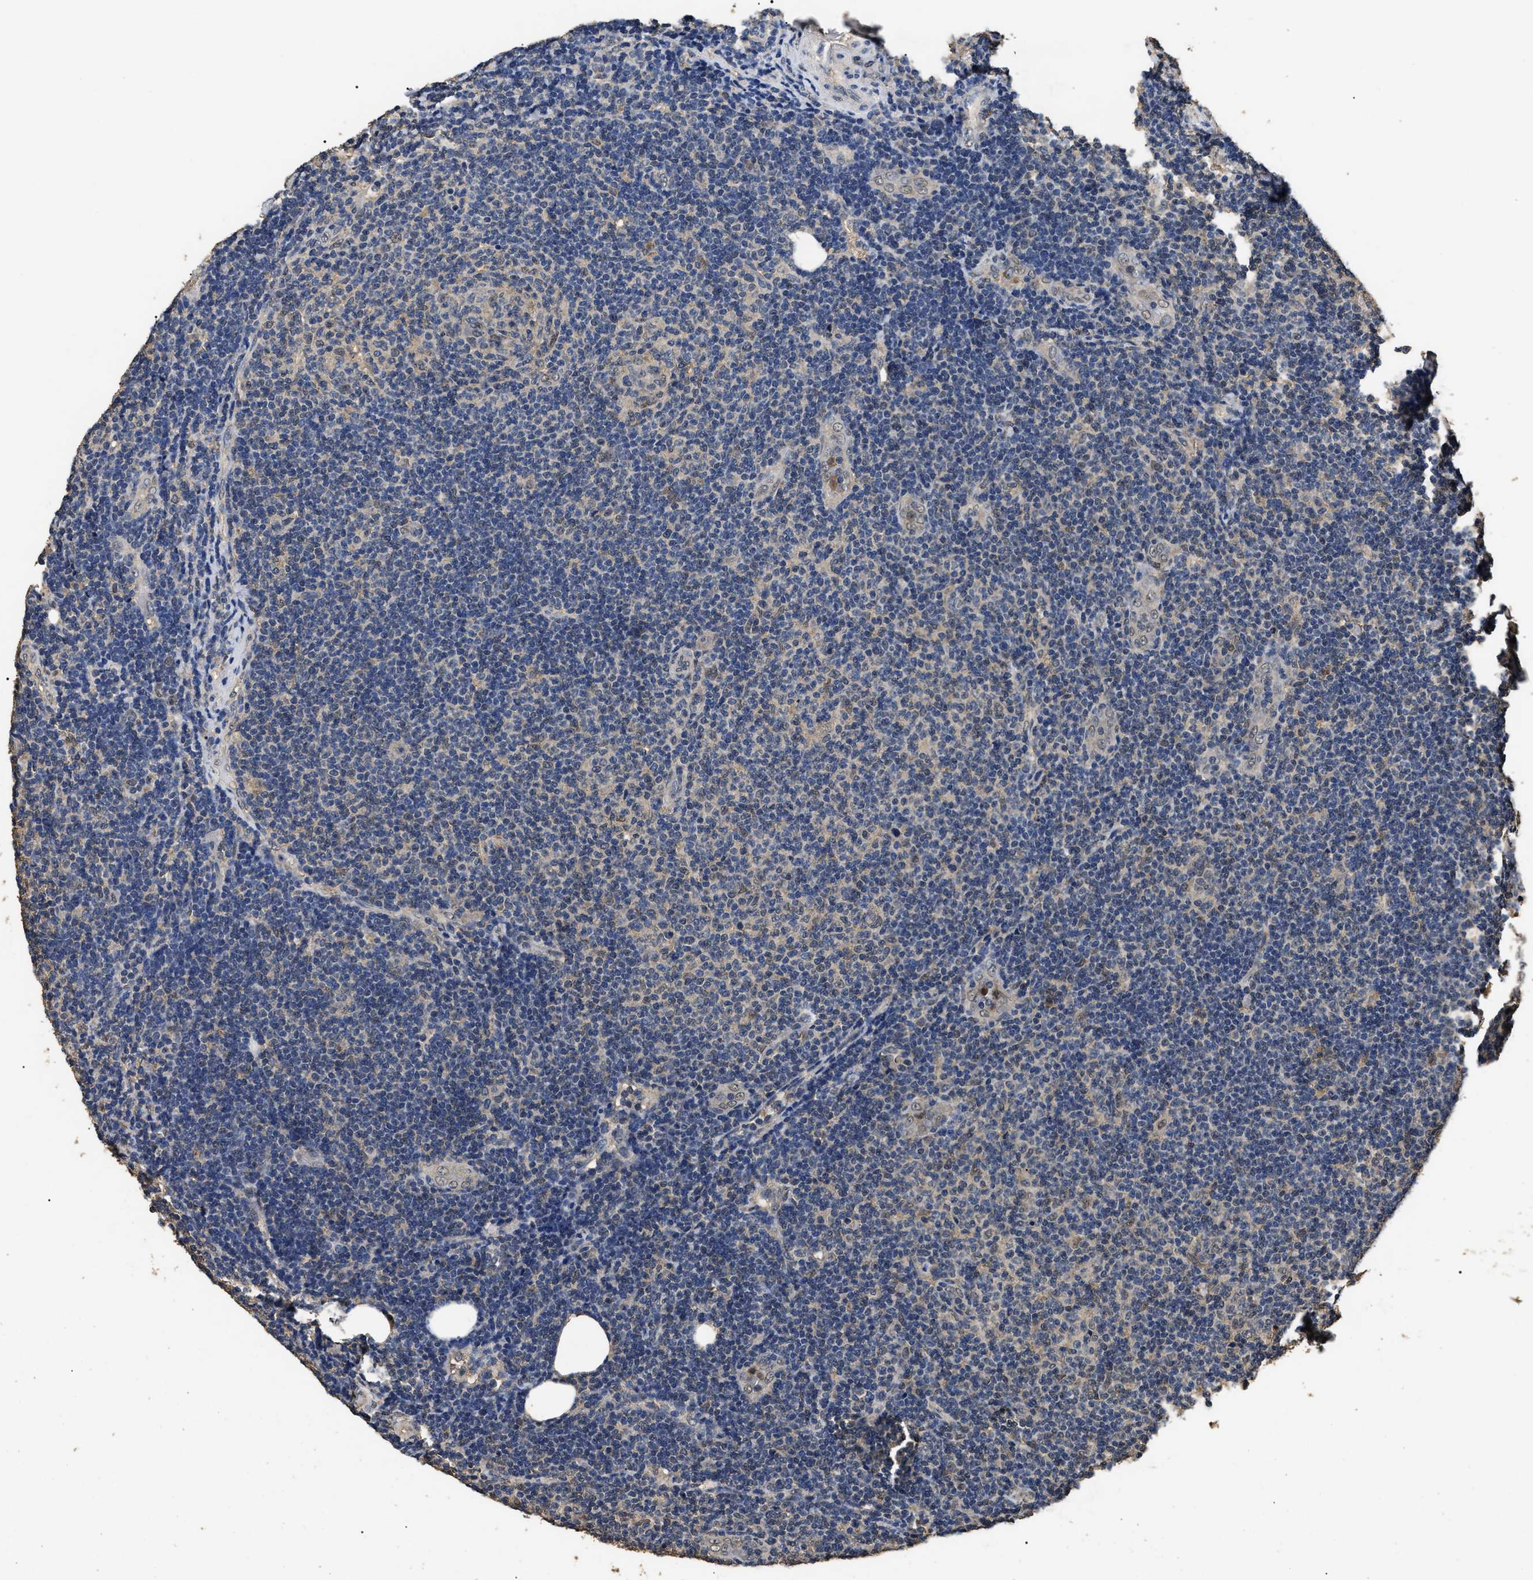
{"staining": {"intensity": "negative", "quantity": "none", "location": "none"}, "tissue": "lymphoma", "cell_type": "Tumor cells", "image_type": "cancer", "snomed": [{"axis": "morphology", "description": "Malignant lymphoma, non-Hodgkin's type, Low grade"}, {"axis": "topography", "description": "Lymph node"}], "caption": "Immunohistochemistry (IHC) of low-grade malignant lymphoma, non-Hodgkin's type displays no staining in tumor cells.", "gene": "PSMD8", "patient": {"sex": "male", "age": 83}}